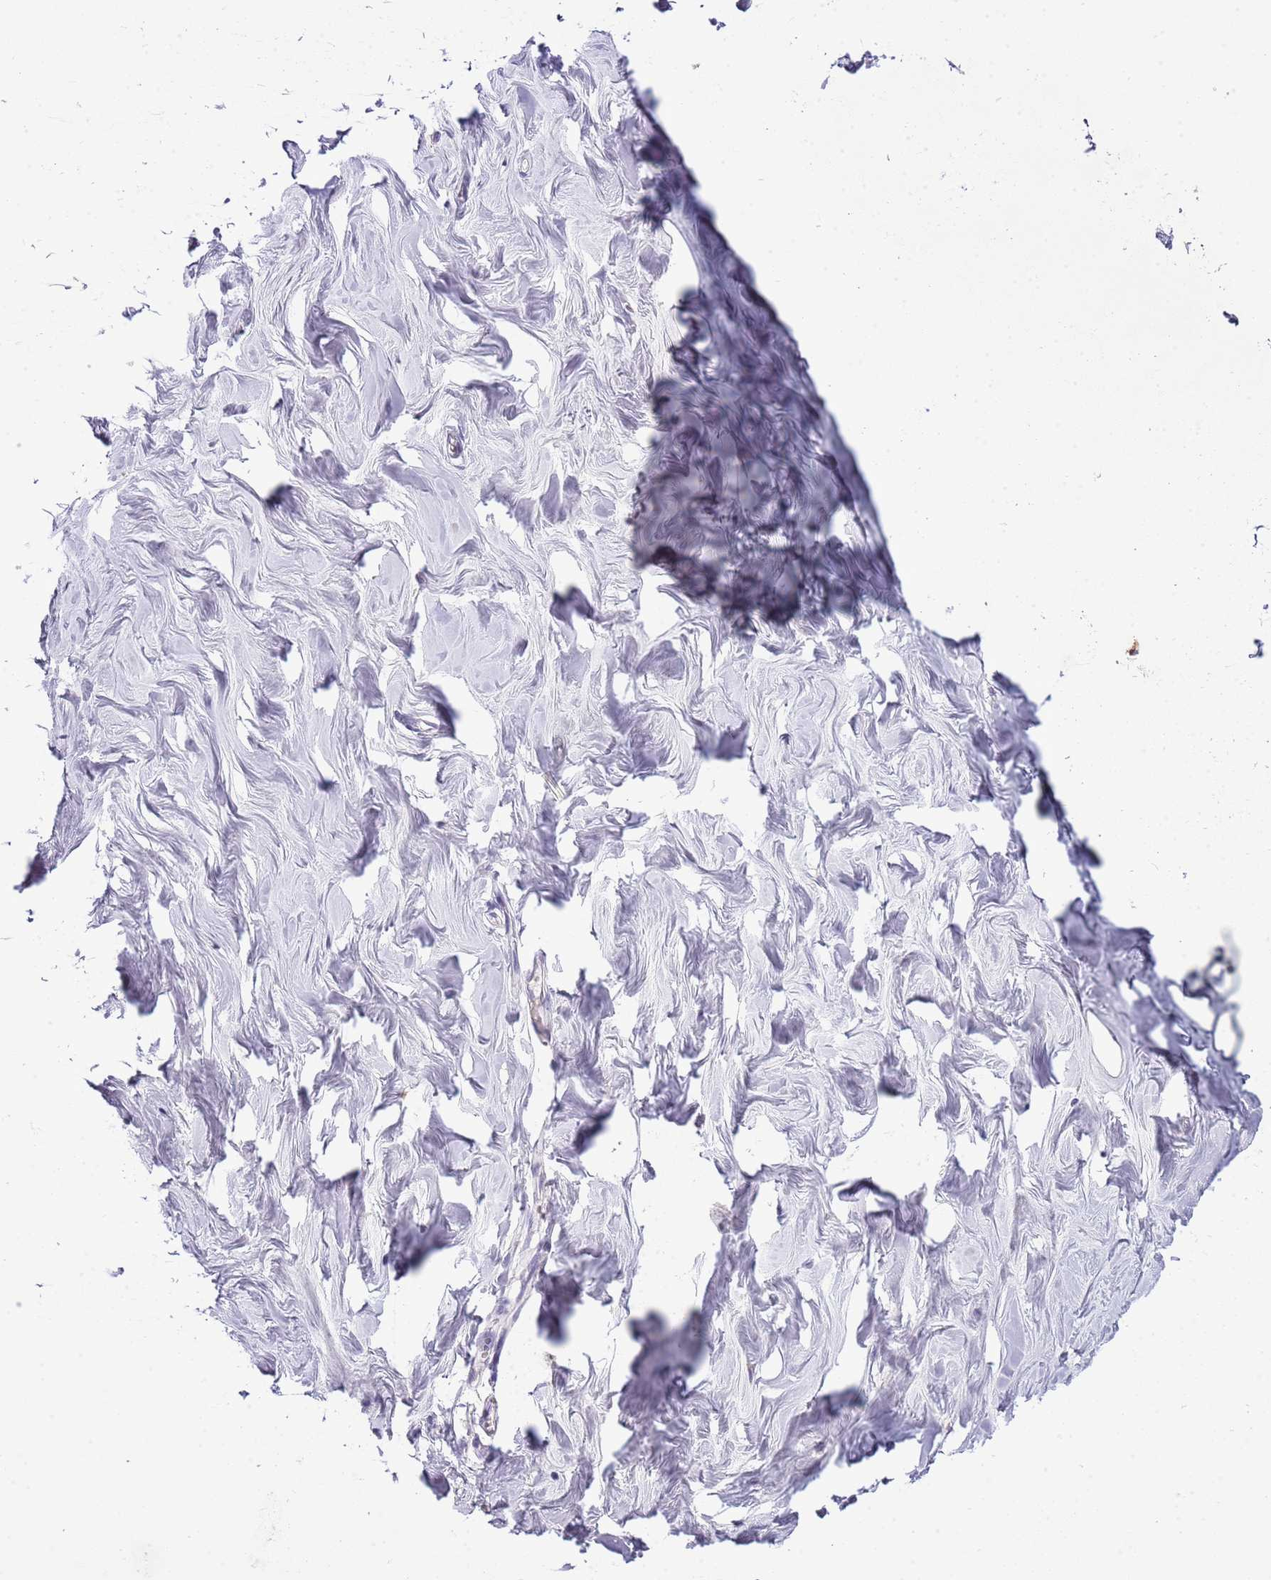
{"staining": {"intensity": "negative", "quantity": "none", "location": "none"}, "tissue": "breast", "cell_type": "Adipocytes", "image_type": "normal", "snomed": [{"axis": "morphology", "description": "Normal tissue, NOS"}, {"axis": "topography", "description": "Breast"}], "caption": "Immunohistochemical staining of unremarkable human breast shows no significant expression in adipocytes. (DAB immunohistochemistry (IHC) visualized using brightfield microscopy, high magnification).", "gene": "SCAMP5", "patient": {"sex": "female", "age": 27}}